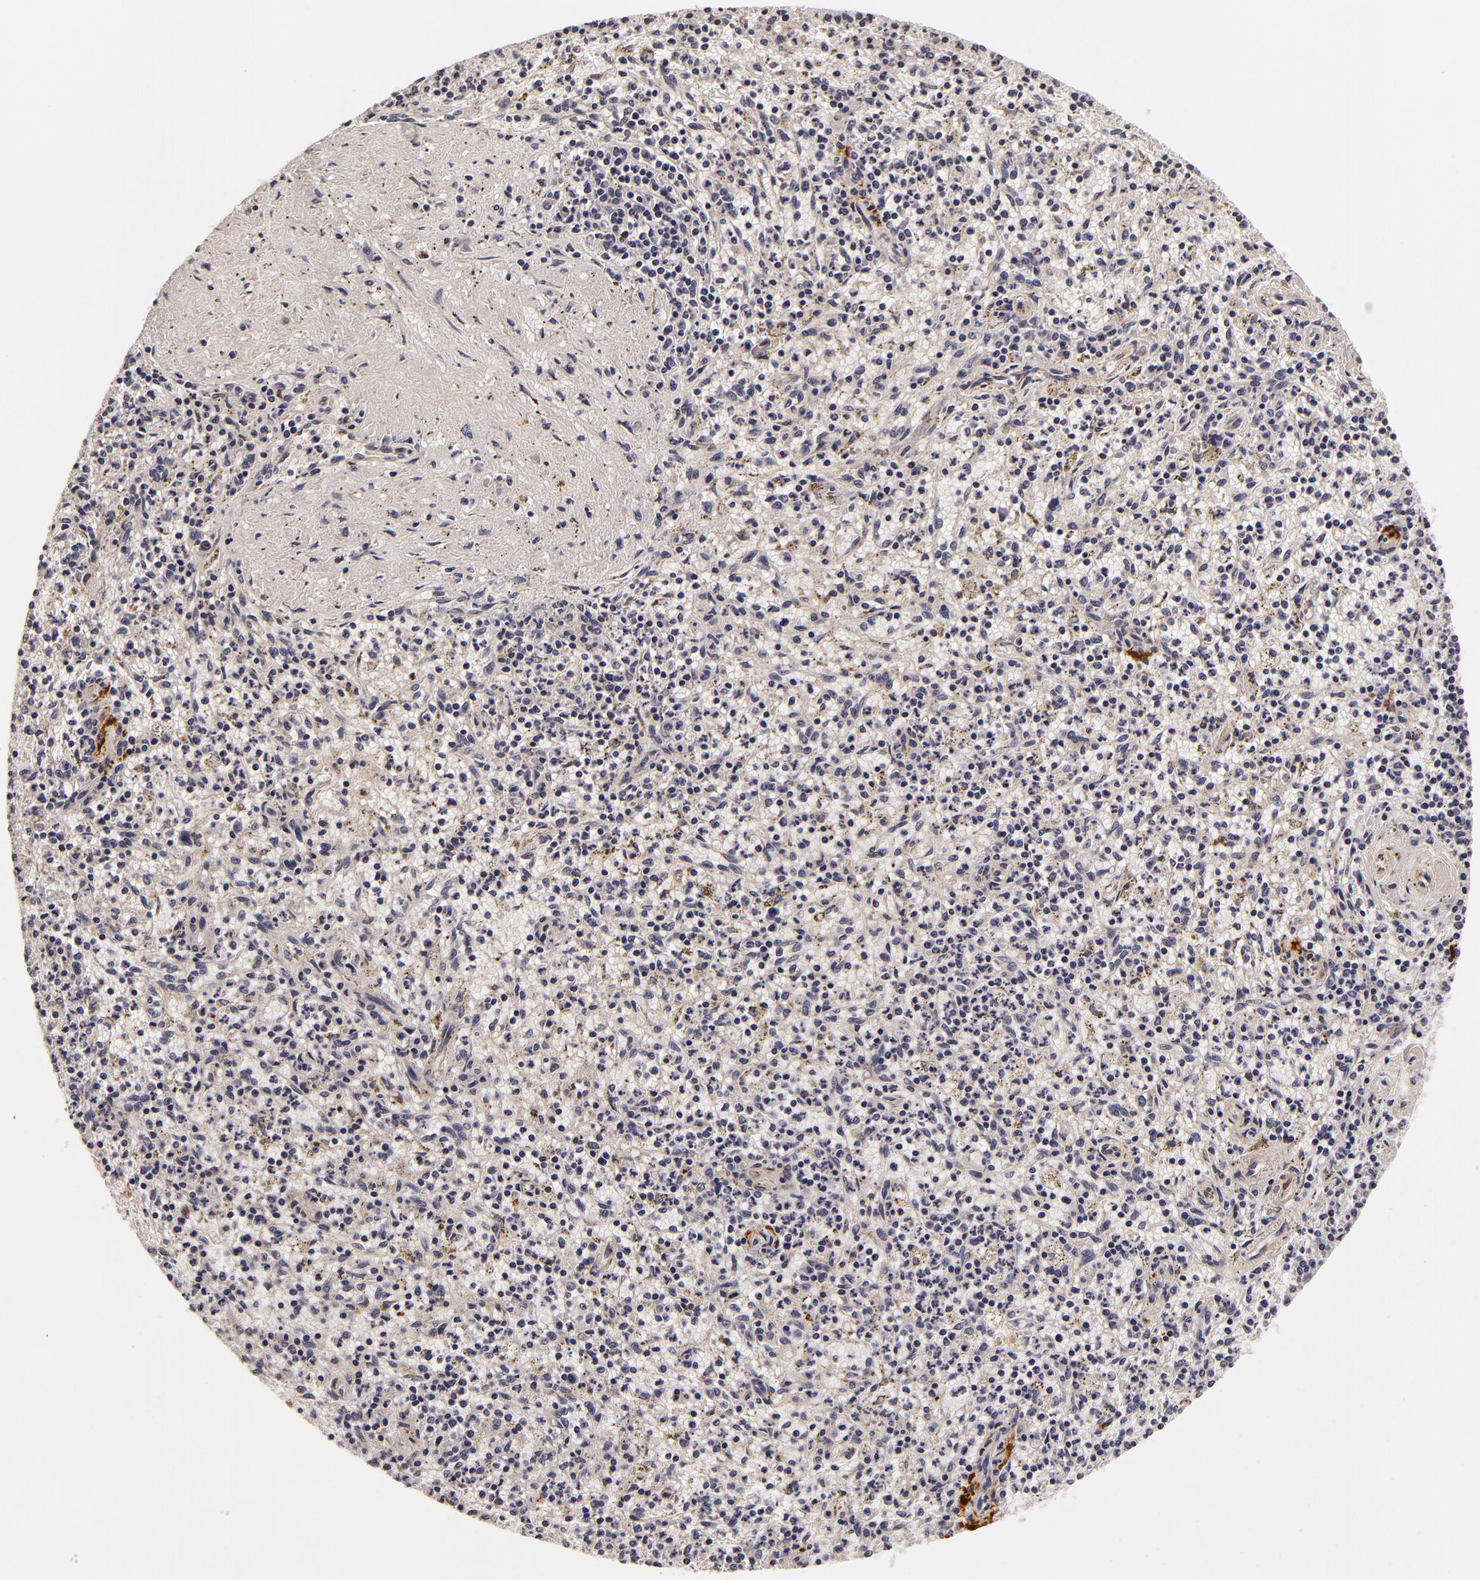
{"staining": {"intensity": "negative", "quantity": "none", "location": "none"}, "tissue": "spleen", "cell_type": "Cells in red pulp", "image_type": "normal", "snomed": [{"axis": "morphology", "description": "Normal tissue, NOS"}, {"axis": "topography", "description": "Spleen"}], "caption": "Cells in red pulp show no significant protein expression in benign spleen. (DAB immunohistochemistry visualized using brightfield microscopy, high magnification).", "gene": "LGALS3BP", "patient": {"sex": "male", "age": 72}}